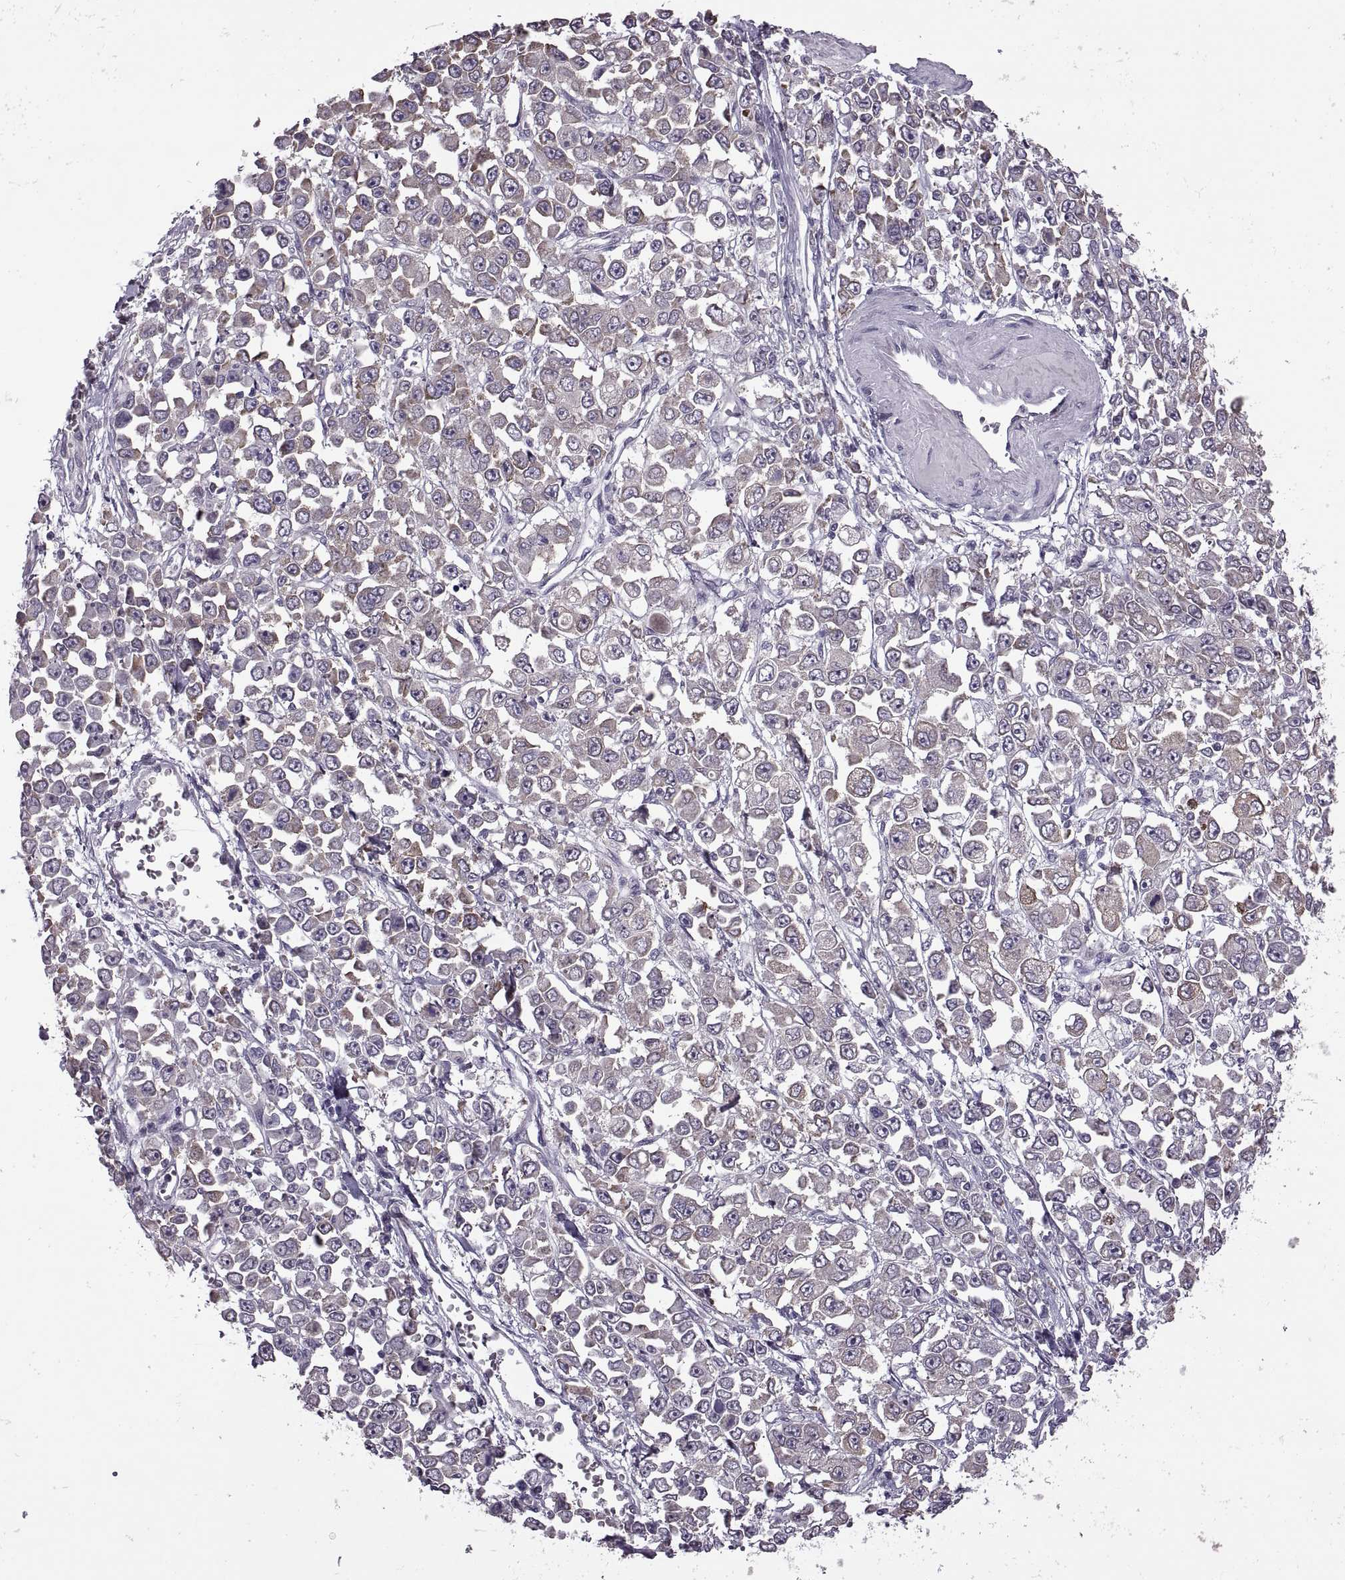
{"staining": {"intensity": "moderate", "quantity": "25%-75%", "location": "cytoplasmic/membranous"}, "tissue": "stomach cancer", "cell_type": "Tumor cells", "image_type": "cancer", "snomed": [{"axis": "morphology", "description": "Adenocarcinoma, NOS"}, {"axis": "topography", "description": "Stomach, upper"}], "caption": "Immunohistochemistry (IHC) staining of adenocarcinoma (stomach), which demonstrates medium levels of moderate cytoplasmic/membranous positivity in about 25%-75% of tumor cells indicating moderate cytoplasmic/membranous protein staining. The staining was performed using DAB (3,3'-diaminobenzidine) (brown) for protein detection and nuclei were counterstained in hematoxylin (blue).", "gene": "PABPC1", "patient": {"sex": "male", "age": 70}}